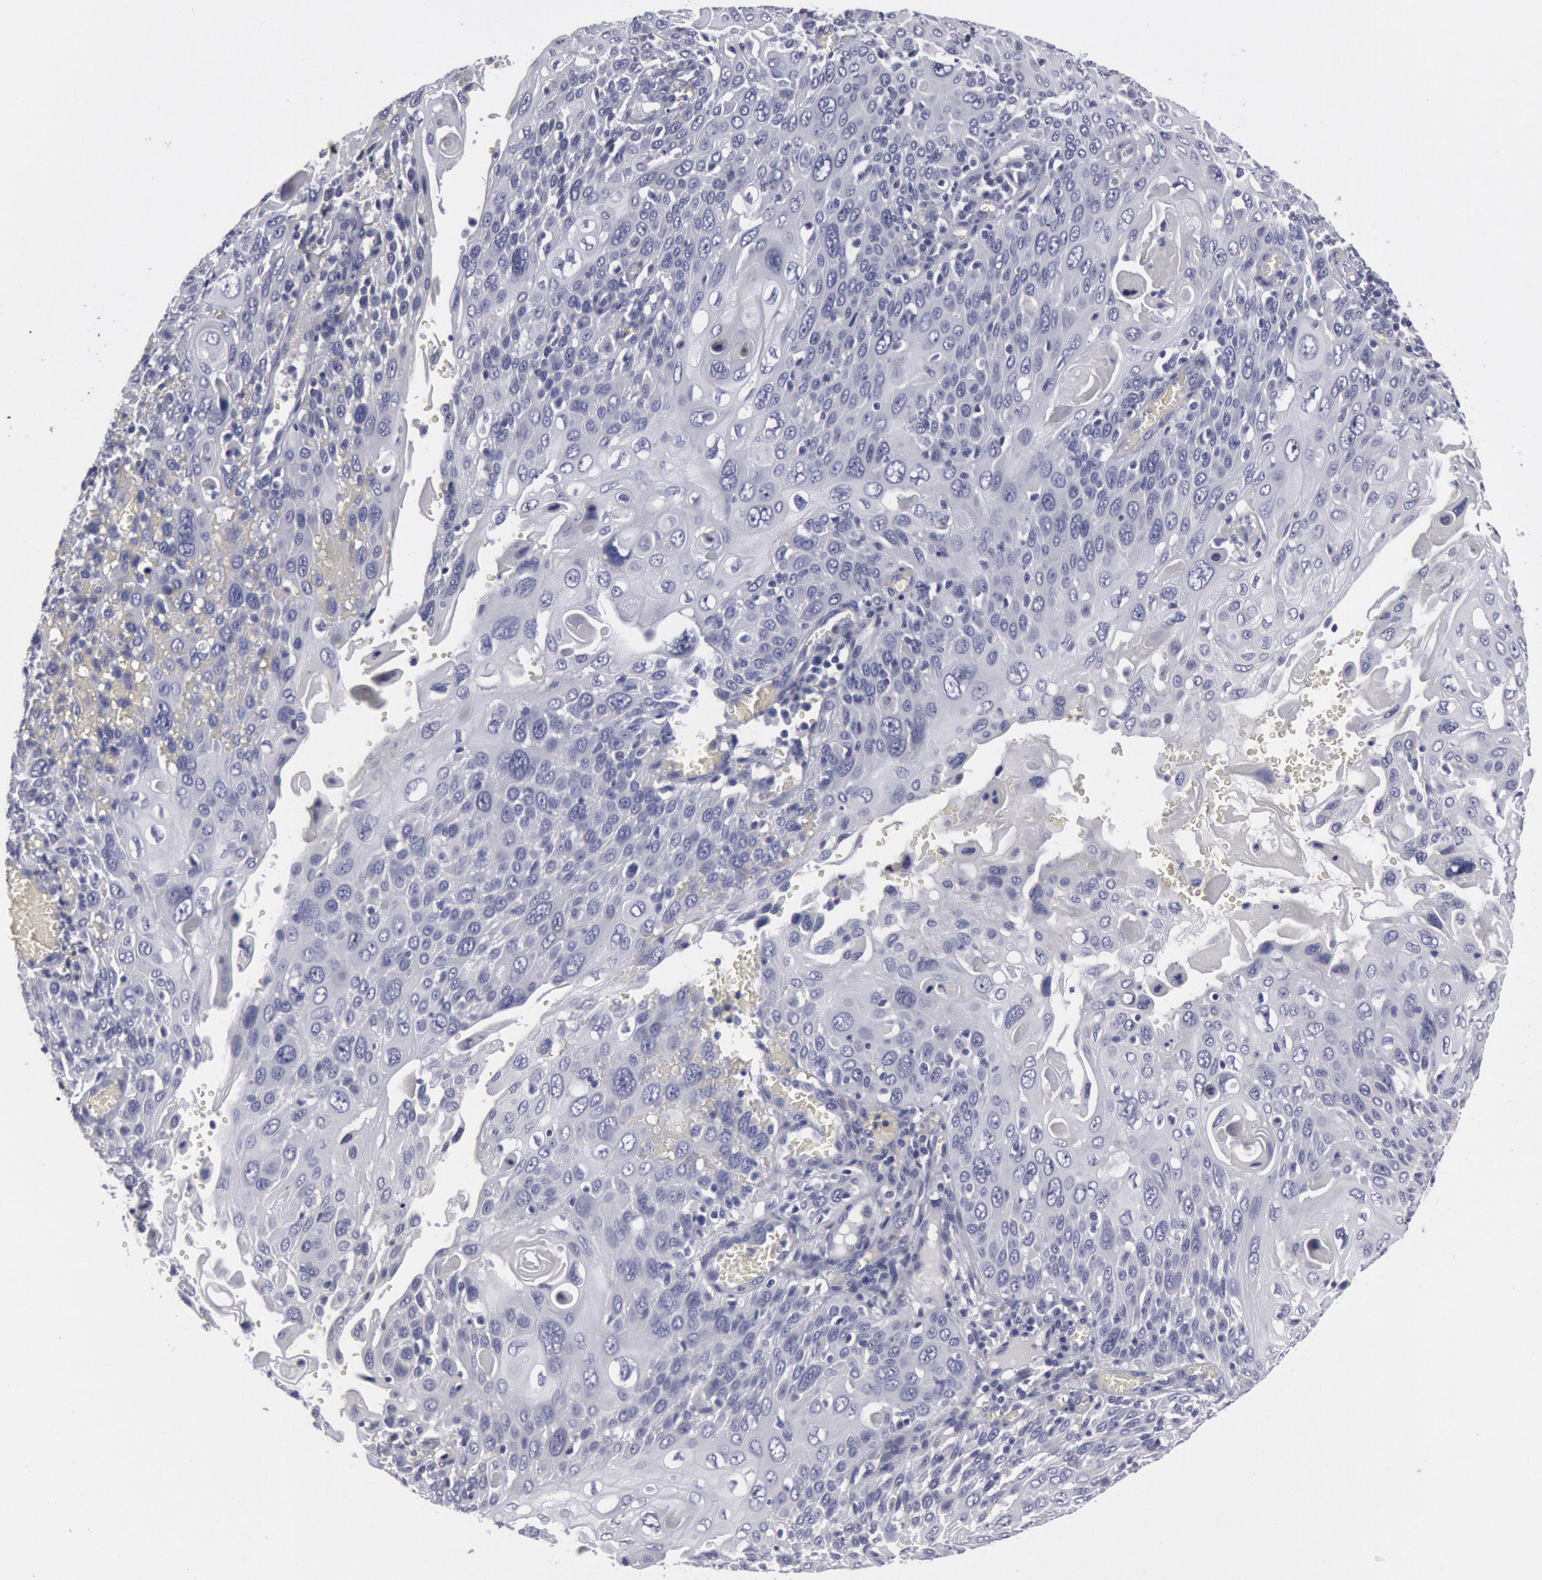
{"staining": {"intensity": "negative", "quantity": "none", "location": "none"}, "tissue": "cervical cancer", "cell_type": "Tumor cells", "image_type": "cancer", "snomed": [{"axis": "morphology", "description": "Squamous cell carcinoma, NOS"}, {"axis": "topography", "description": "Cervix"}], "caption": "Histopathology image shows no significant protein staining in tumor cells of squamous cell carcinoma (cervical).", "gene": "FHL1", "patient": {"sex": "female", "age": 54}}